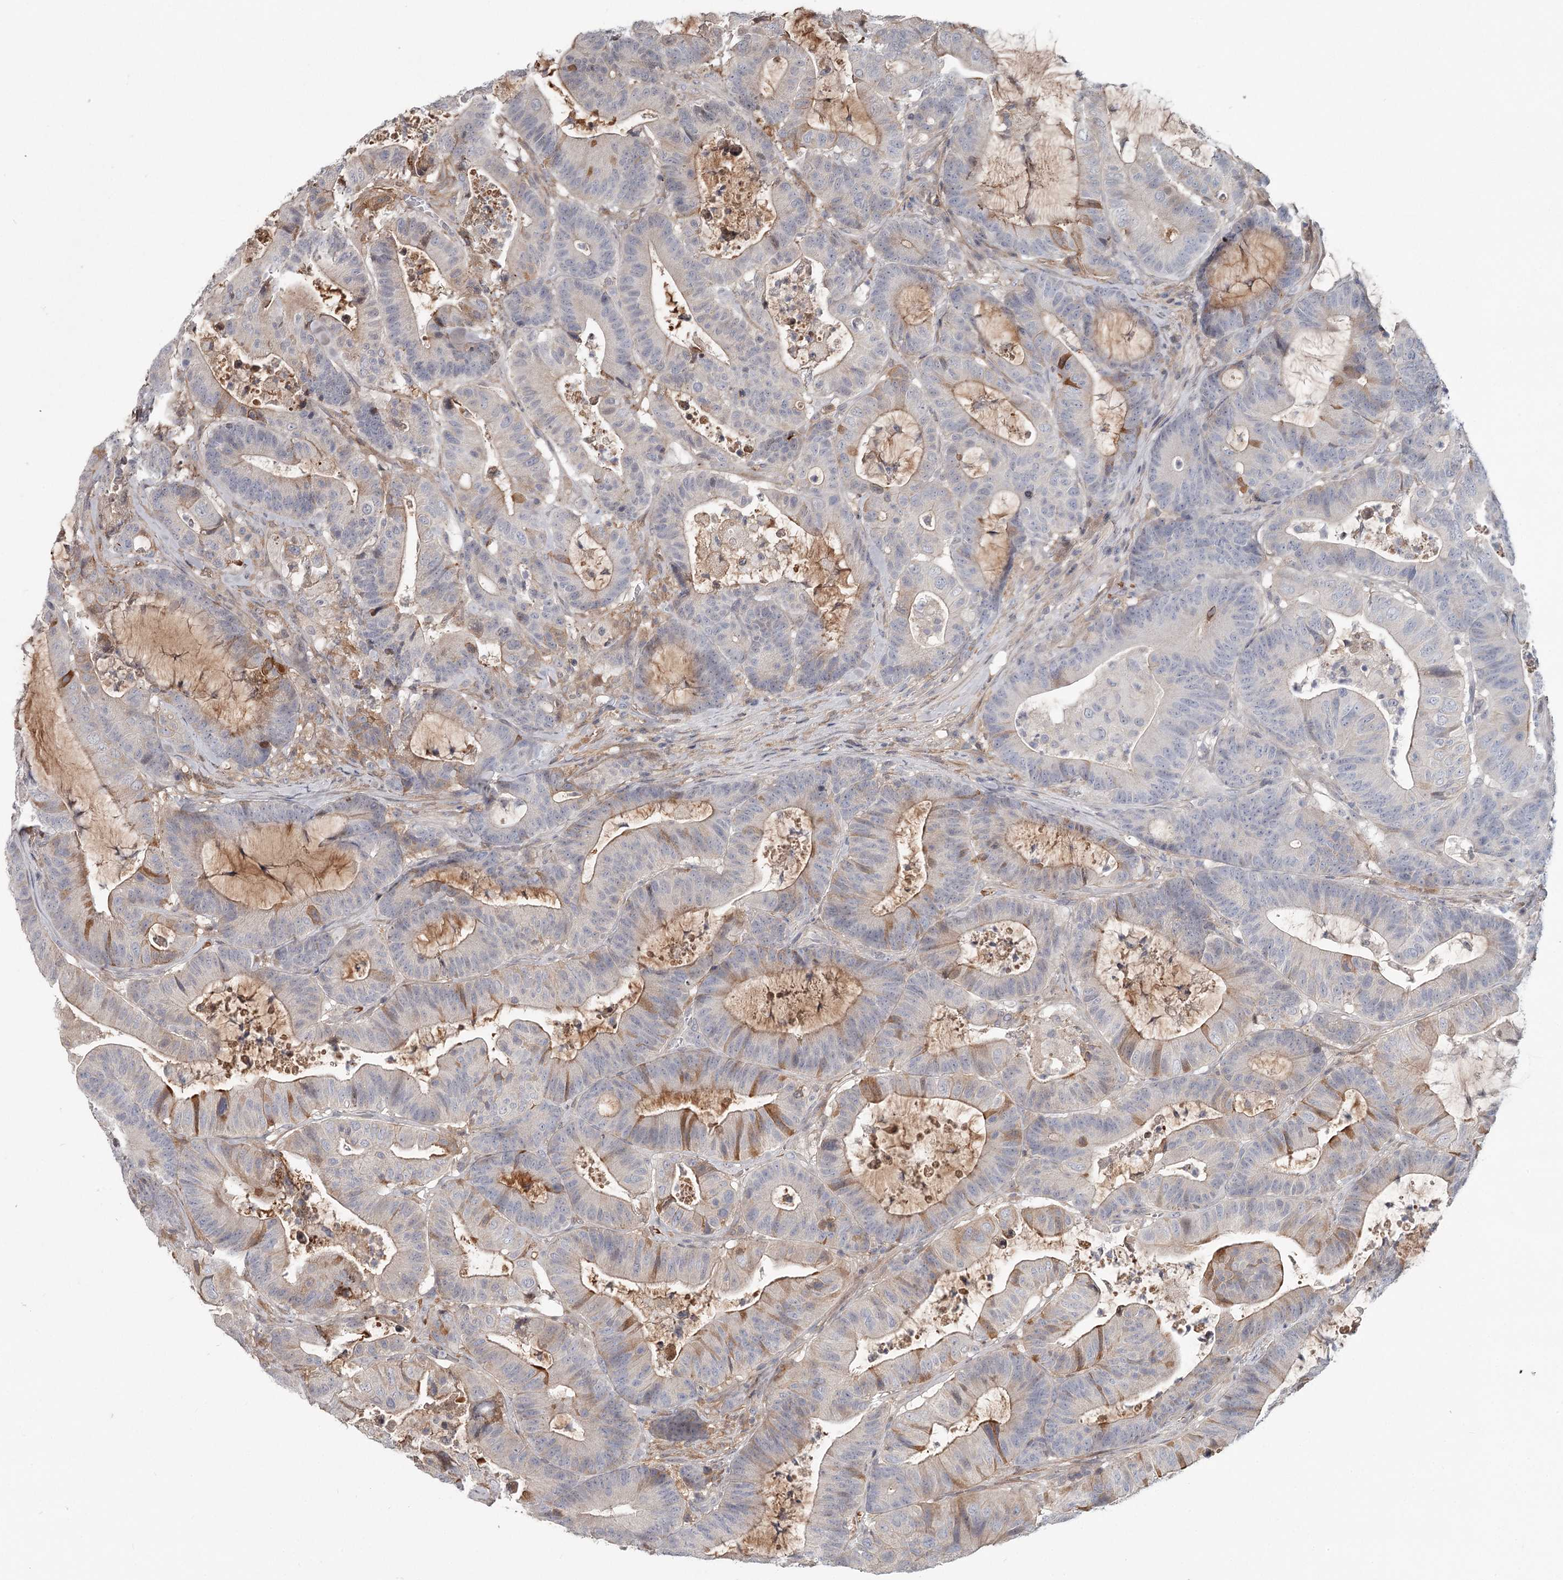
{"staining": {"intensity": "moderate", "quantity": "<25%", "location": "cytoplasmic/membranous"}, "tissue": "colorectal cancer", "cell_type": "Tumor cells", "image_type": "cancer", "snomed": [{"axis": "morphology", "description": "Adenocarcinoma, NOS"}, {"axis": "topography", "description": "Colon"}], "caption": "Tumor cells display moderate cytoplasmic/membranous staining in approximately <25% of cells in colorectal adenocarcinoma.", "gene": "DHRS9", "patient": {"sex": "female", "age": 84}}